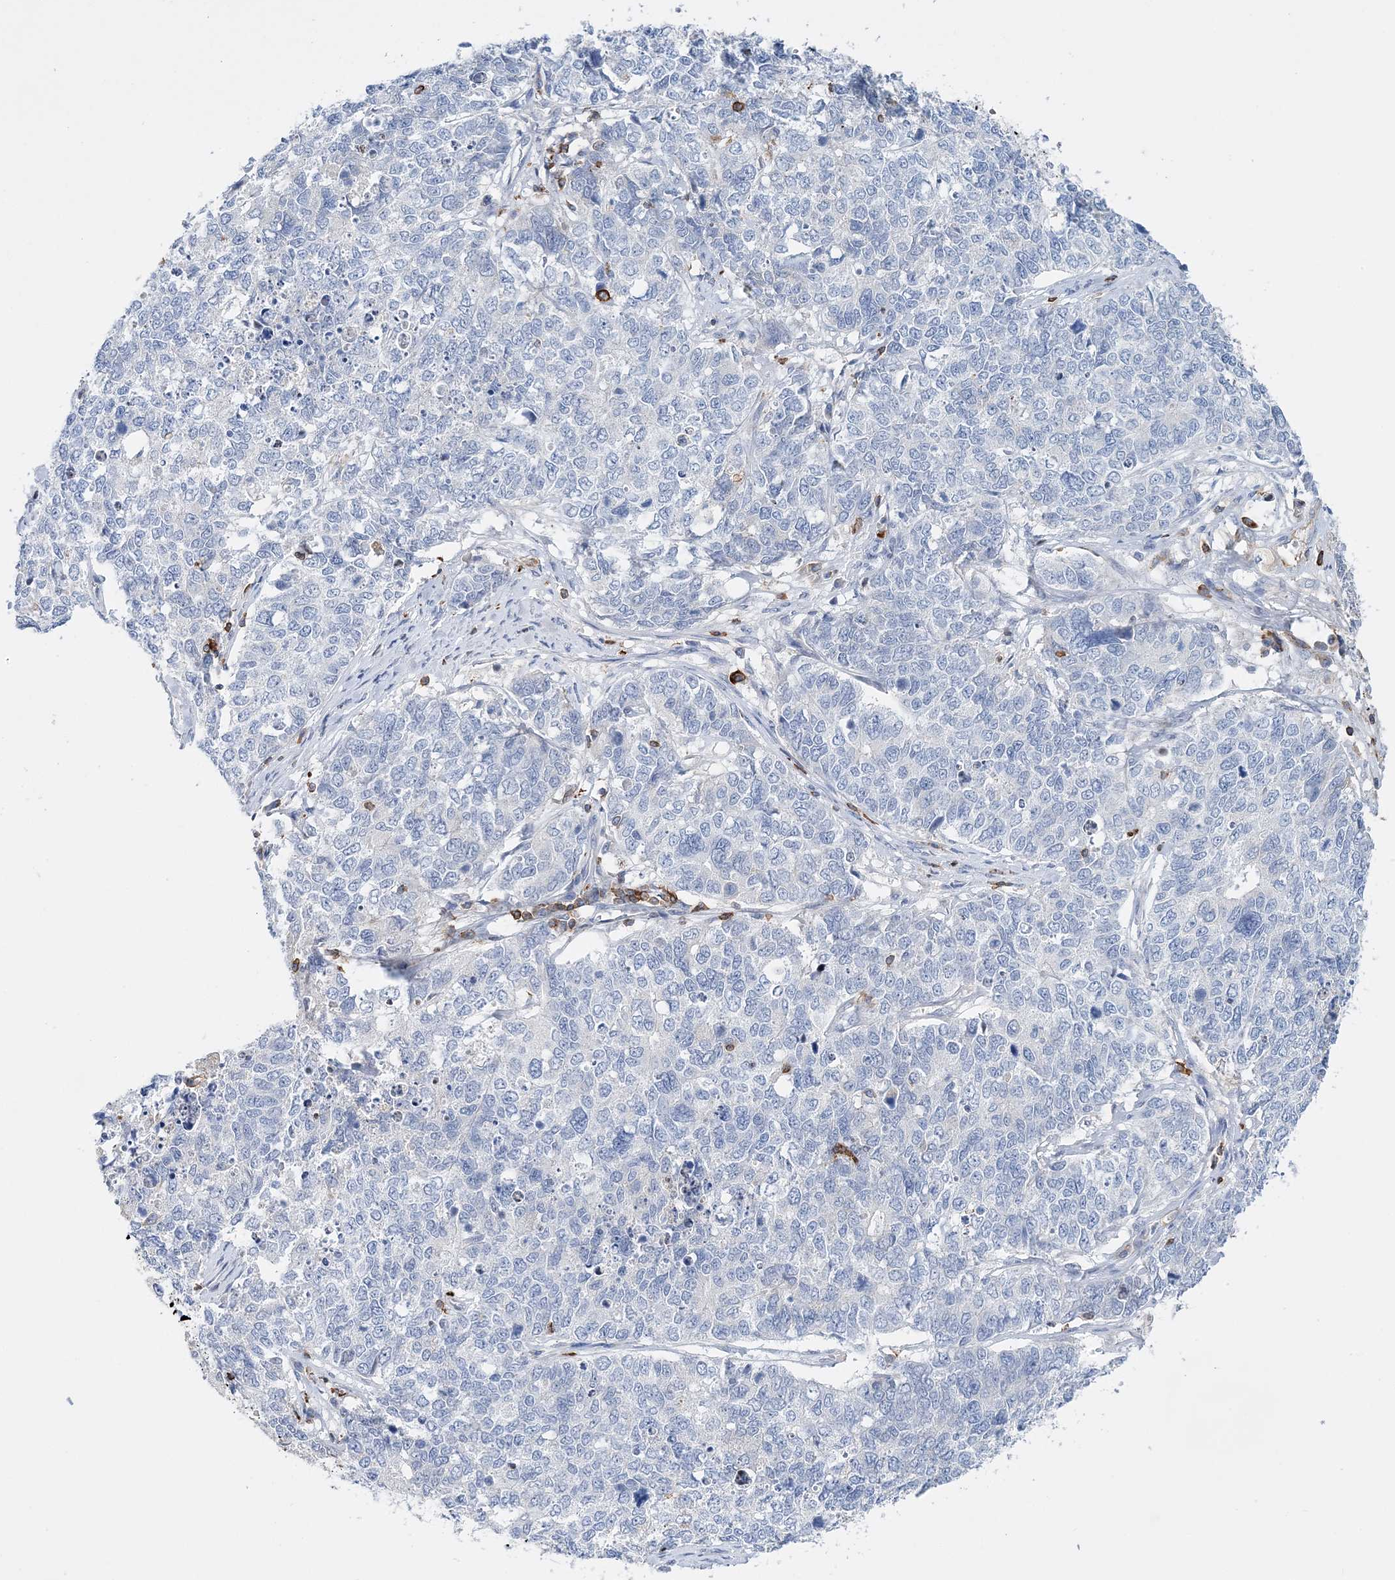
{"staining": {"intensity": "negative", "quantity": "none", "location": "none"}, "tissue": "cervical cancer", "cell_type": "Tumor cells", "image_type": "cancer", "snomed": [{"axis": "morphology", "description": "Squamous cell carcinoma, NOS"}, {"axis": "topography", "description": "Cervix"}], "caption": "Micrograph shows no protein staining in tumor cells of cervical cancer tissue. The staining is performed using DAB brown chromogen with nuclei counter-stained in using hematoxylin.", "gene": "PRMT9", "patient": {"sex": "female", "age": 63}}